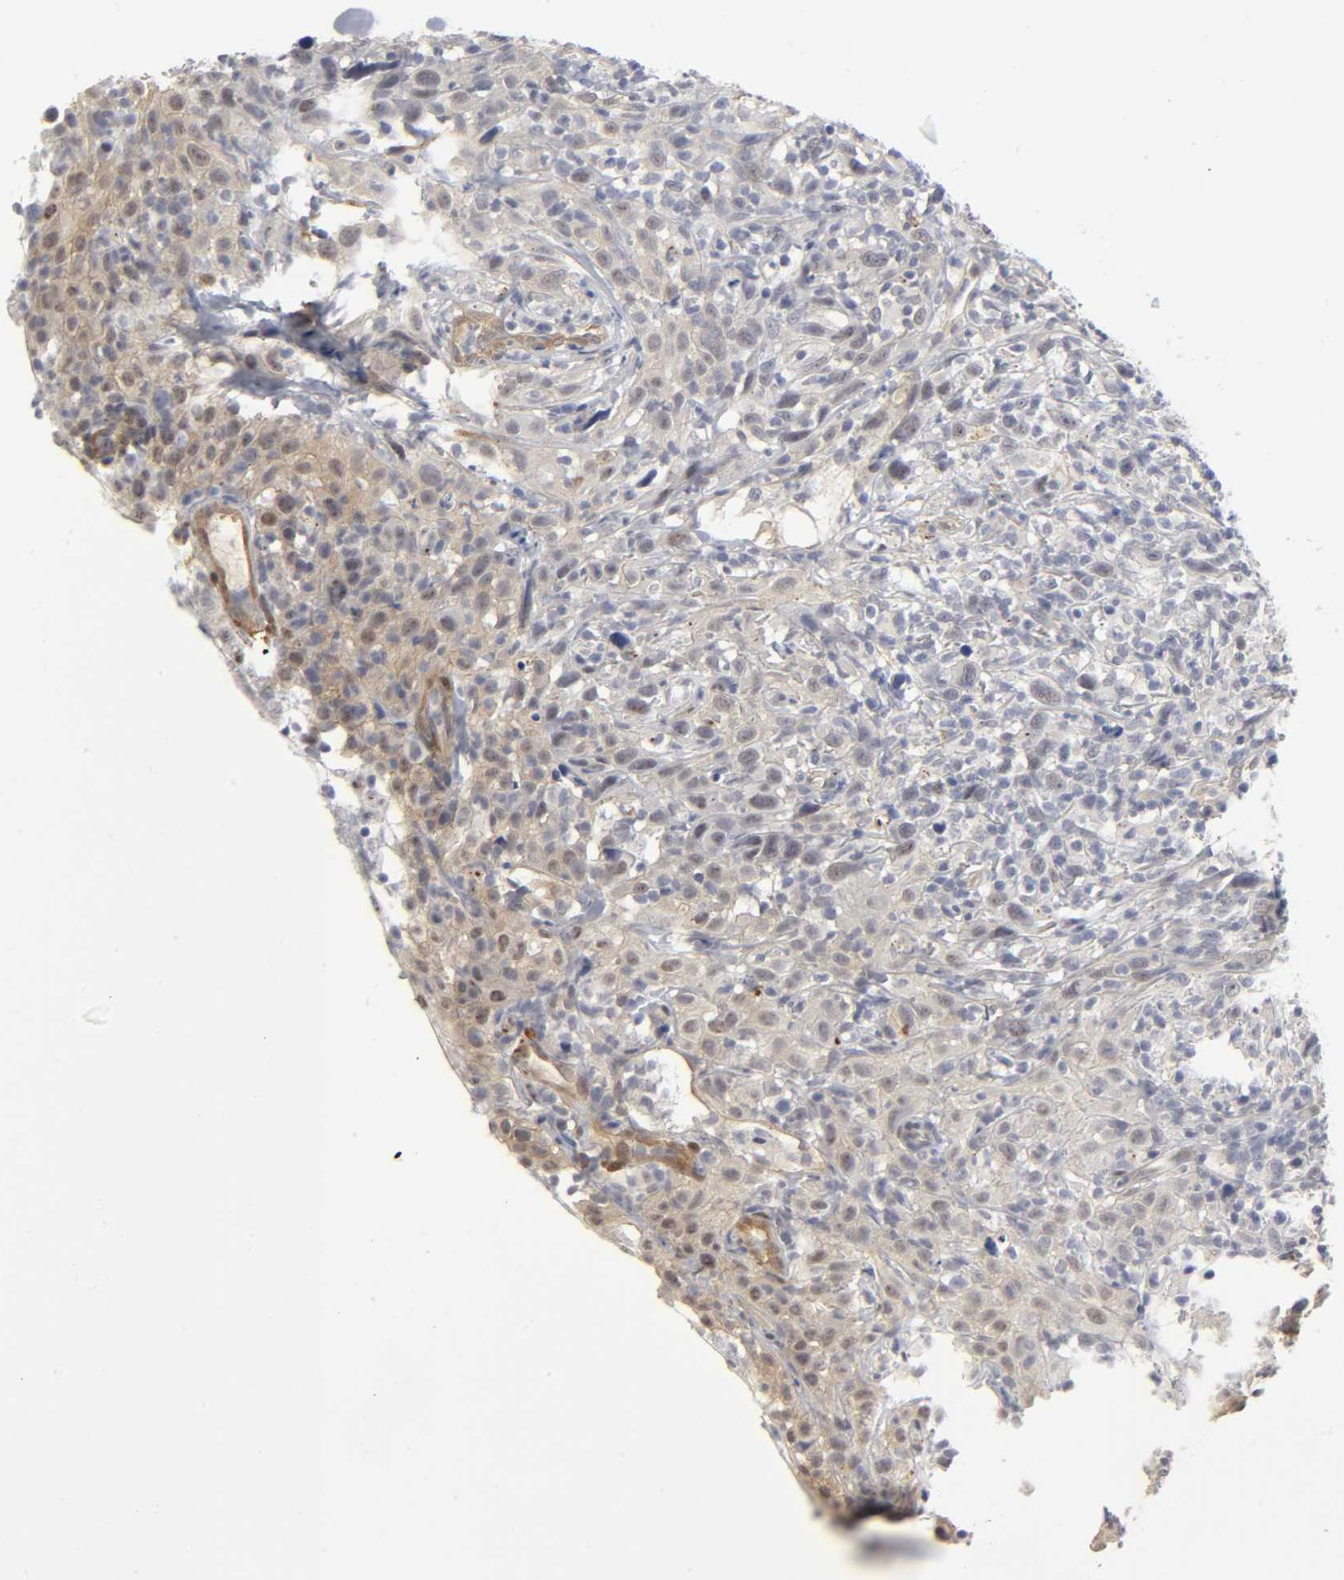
{"staining": {"intensity": "weak", "quantity": "<25%", "location": "cytoplasmic/membranous"}, "tissue": "thyroid cancer", "cell_type": "Tumor cells", "image_type": "cancer", "snomed": [{"axis": "morphology", "description": "Carcinoma, NOS"}, {"axis": "topography", "description": "Thyroid gland"}], "caption": "Immunohistochemistry (IHC) of thyroid cancer shows no staining in tumor cells.", "gene": "PDLIM3", "patient": {"sex": "female", "age": 77}}